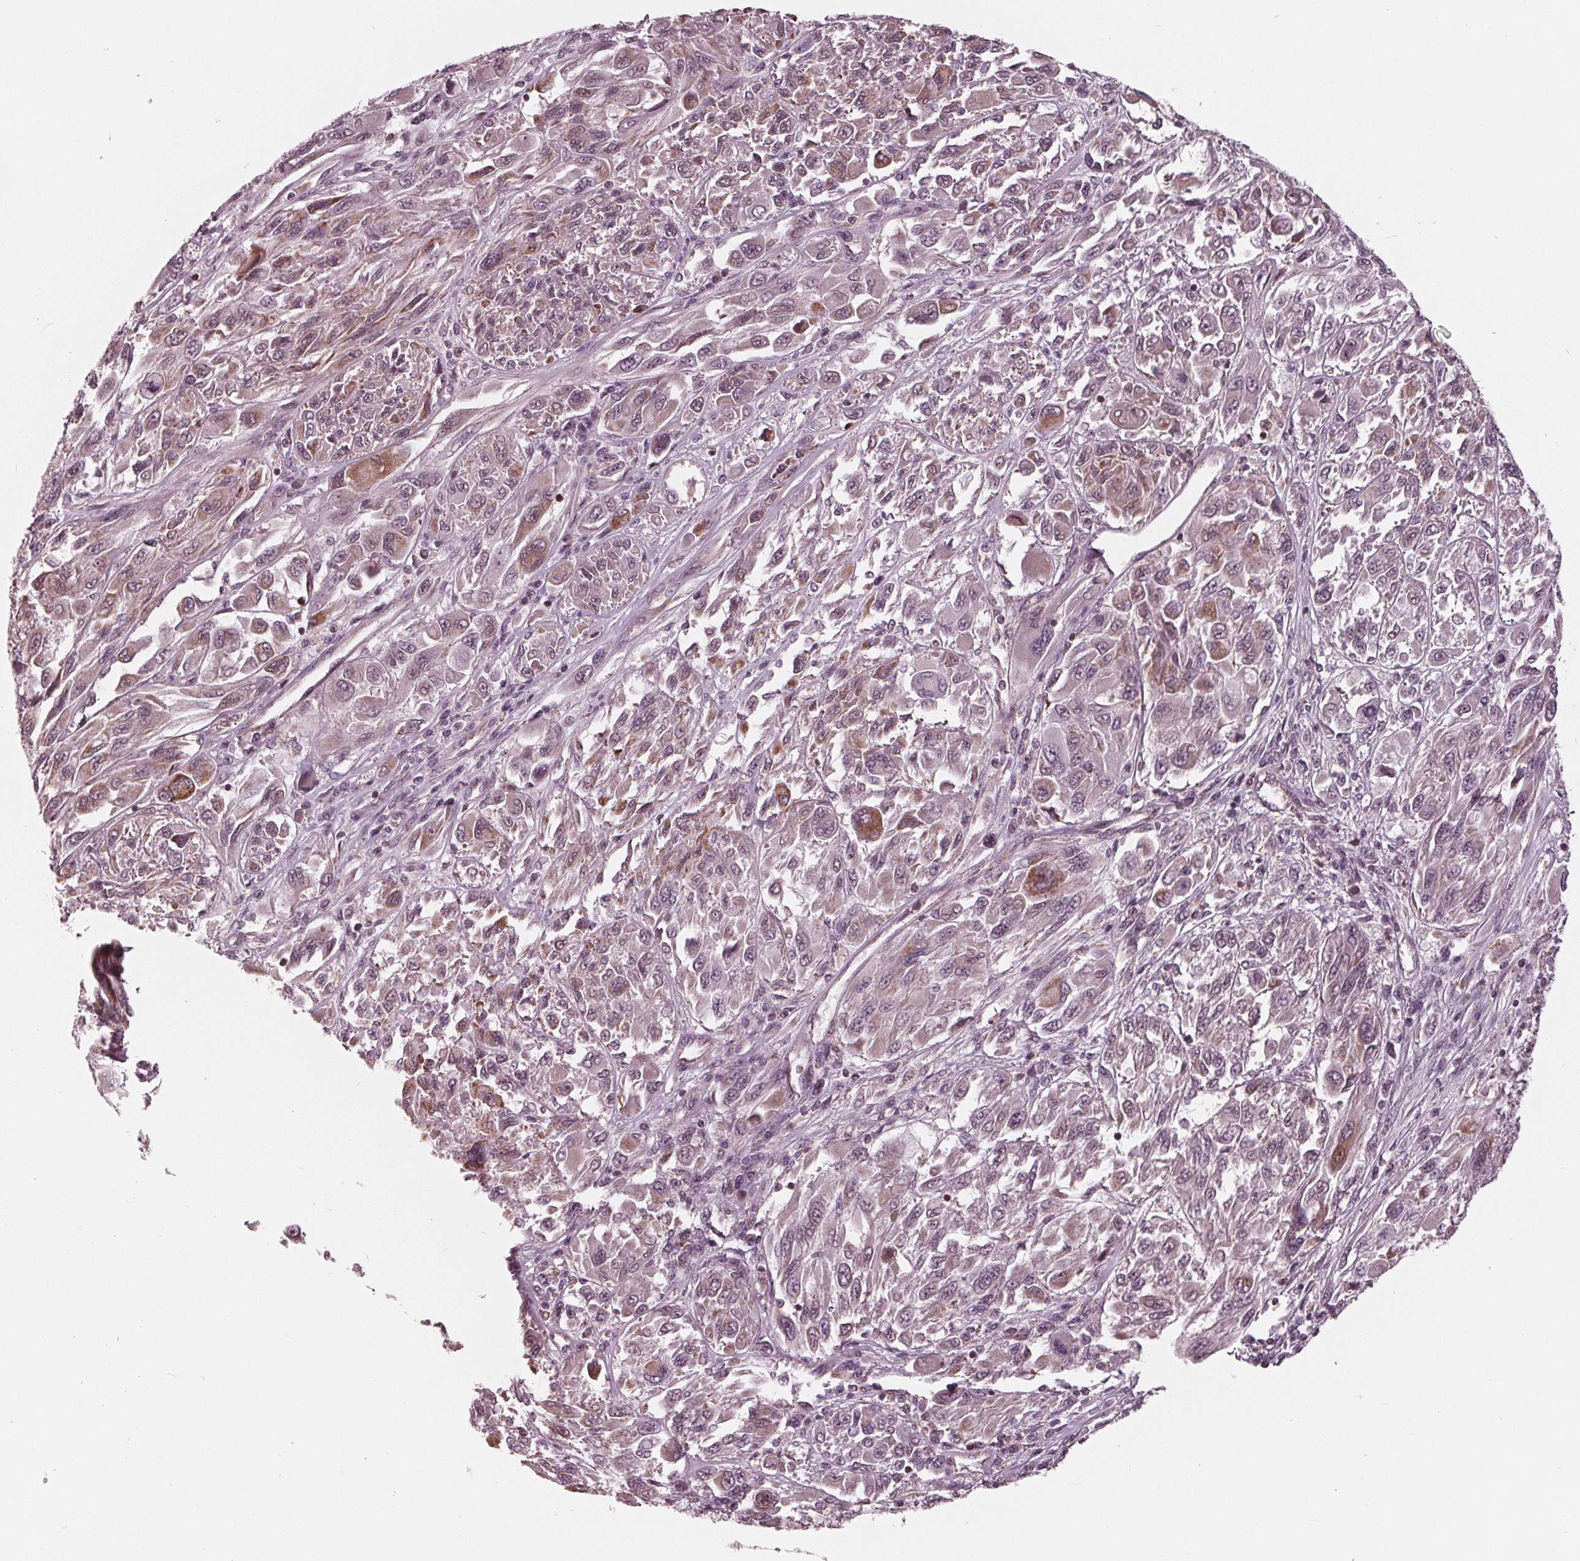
{"staining": {"intensity": "weak", "quantity": "25%-75%", "location": "cytoplasmic/membranous"}, "tissue": "melanoma", "cell_type": "Tumor cells", "image_type": "cancer", "snomed": [{"axis": "morphology", "description": "Malignant melanoma, NOS"}, {"axis": "topography", "description": "Skin"}], "caption": "Weak cytoplasmic/membranous expression is identified in approximately 25%-75% of tumor cells in malignant melanoma.", "gene": "DCAF4L2", "patient": {"sex": "female", "age": 91}}